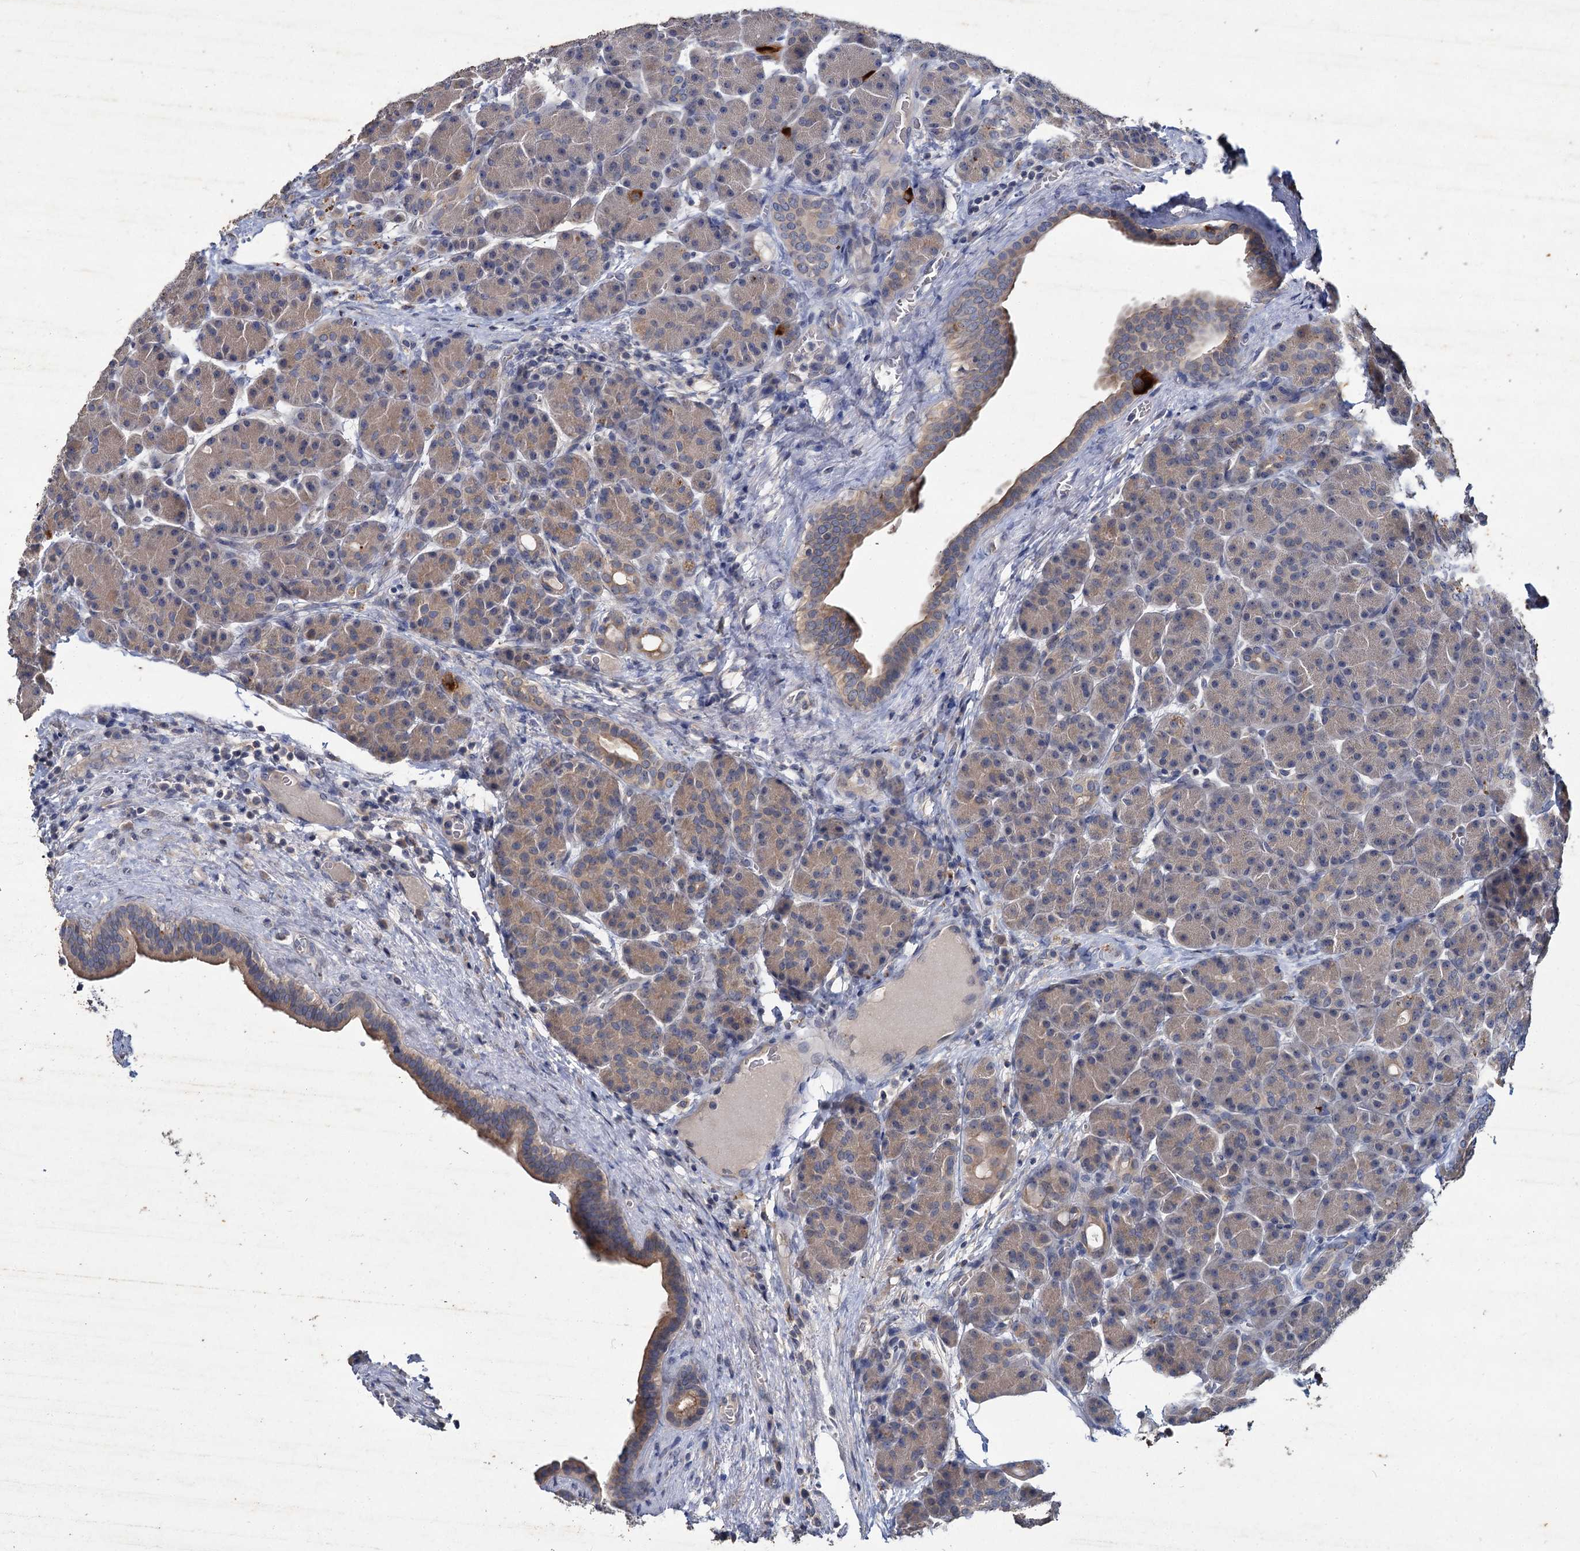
{"staining": {"intensity": "negative", "quantity": "none", "location": "none"}, "tissue": "pancreas", "cell_type": "Exocrine glandular cells", "image_type": "normal", "snomed": [{"axis": "morphology", "description": "Normal tissue, NOS"}, {"axis": "topography", "description": "Pancreas"}], "caption": "Exocrine glandular cells are negative for brown protein staining in benign pancreas. The staining was performed using DAB to visualize the protein expression in brown, while the nuclei were stained in blue with hematoxylin (Magnification: 20x).", "gene": "ATP9A", "patient": {"sex": "male", "age": 63}}